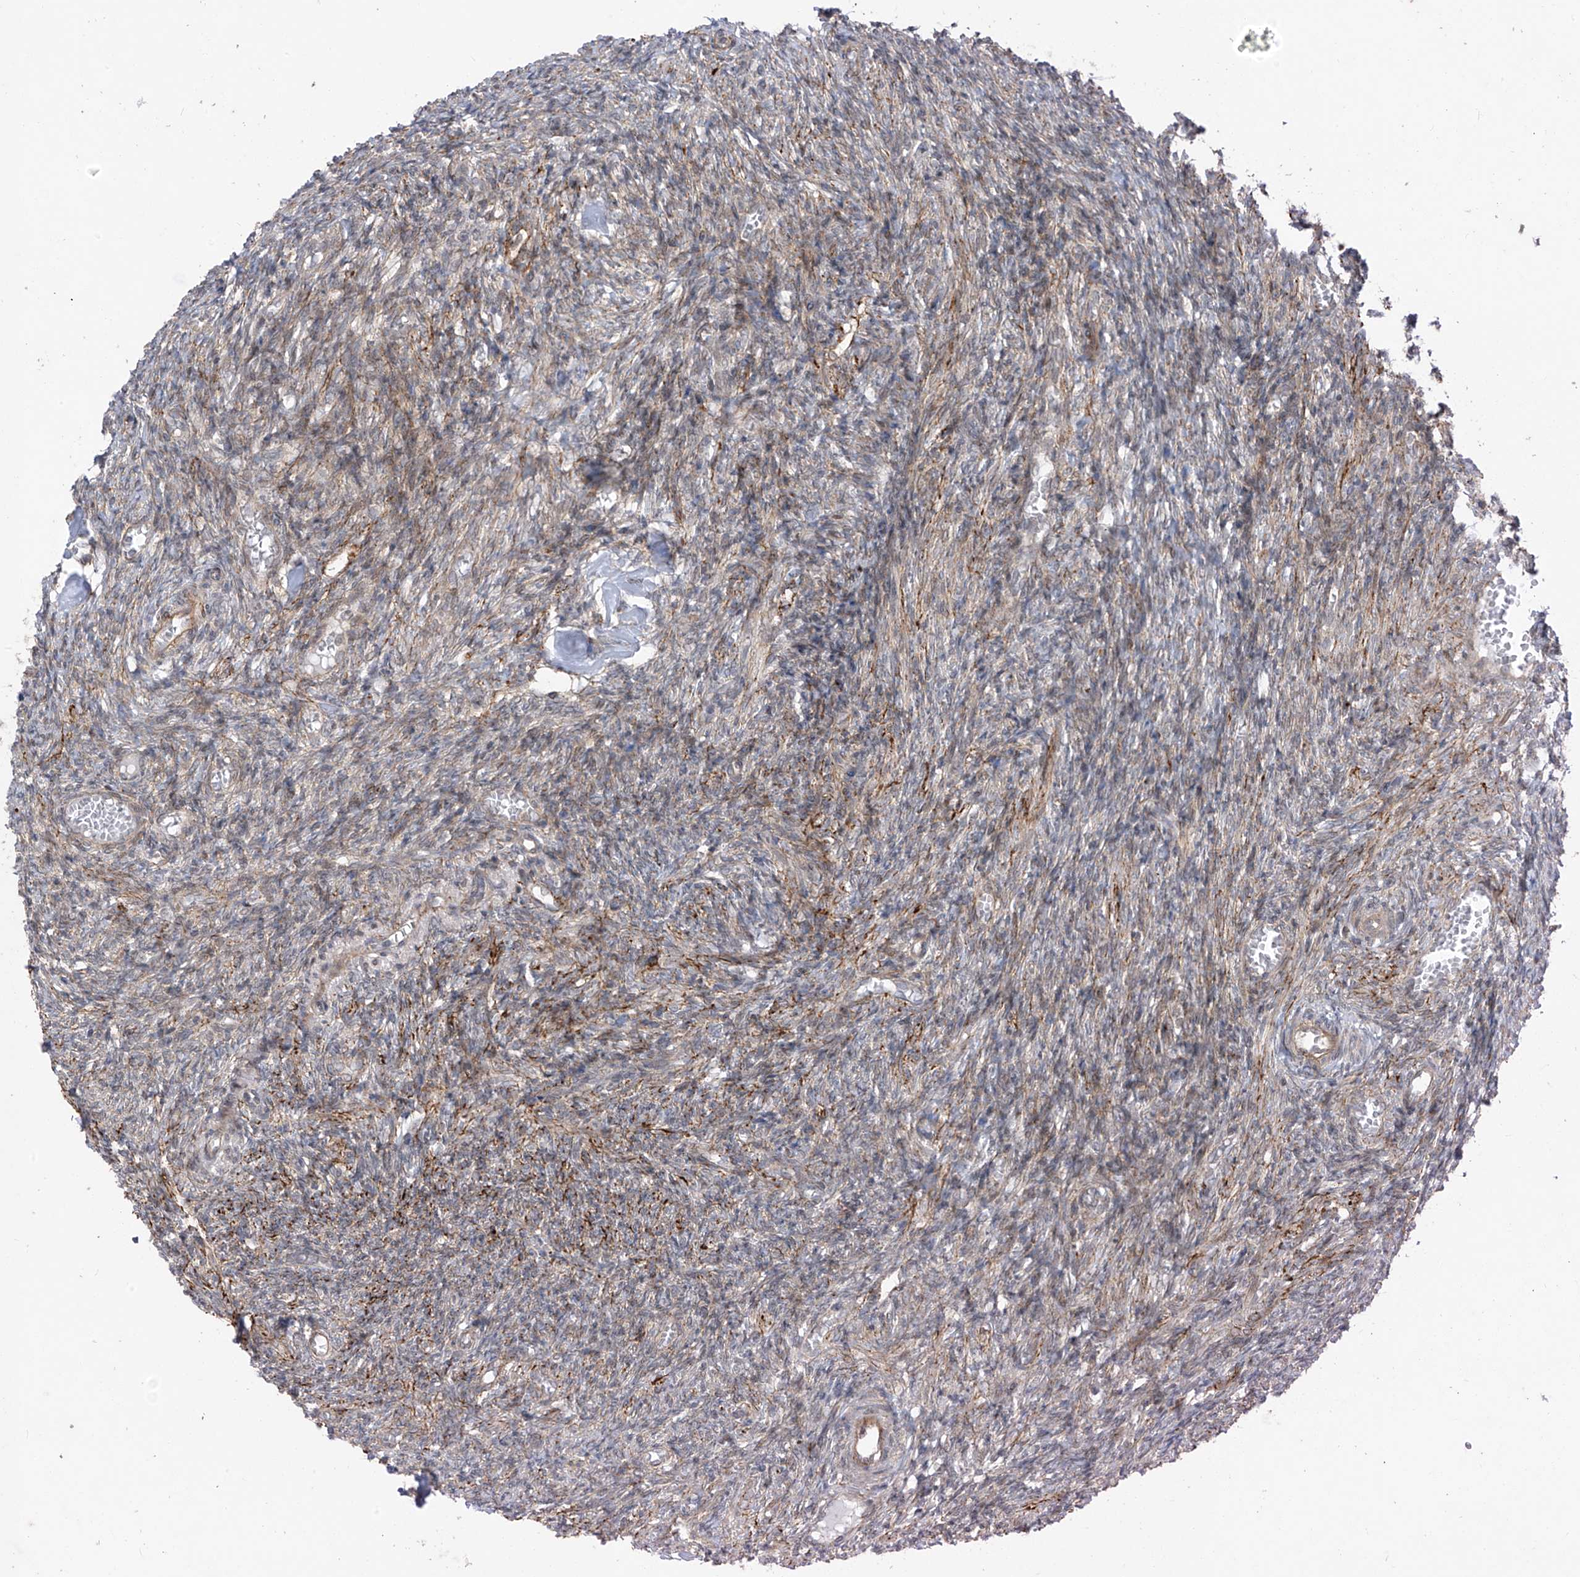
{"staining": {"intensity": "moderate", "quantity": "<25%", "location": "cytoplasmic/membranous"}, "tissue": "ovary", "cell_type": "Ovarian stroma cells", "image_type": "normal", "snomed": [{"axis": "morphology", "description": "Normal tissue, NOS"}, {"axis": "topography", "description": "Ovary"}], "caption": "This micrograph shows benign ovary stained with immunohistochemistry (IHC) to label a protein in brown. The cytoplasmic/membranous of ovarian stroma cells show moderate positivity for the protein. Nuclei are counter-stained blue.", "gene": "PDE11A", "patient": {"sex": "female", "age": 27}}